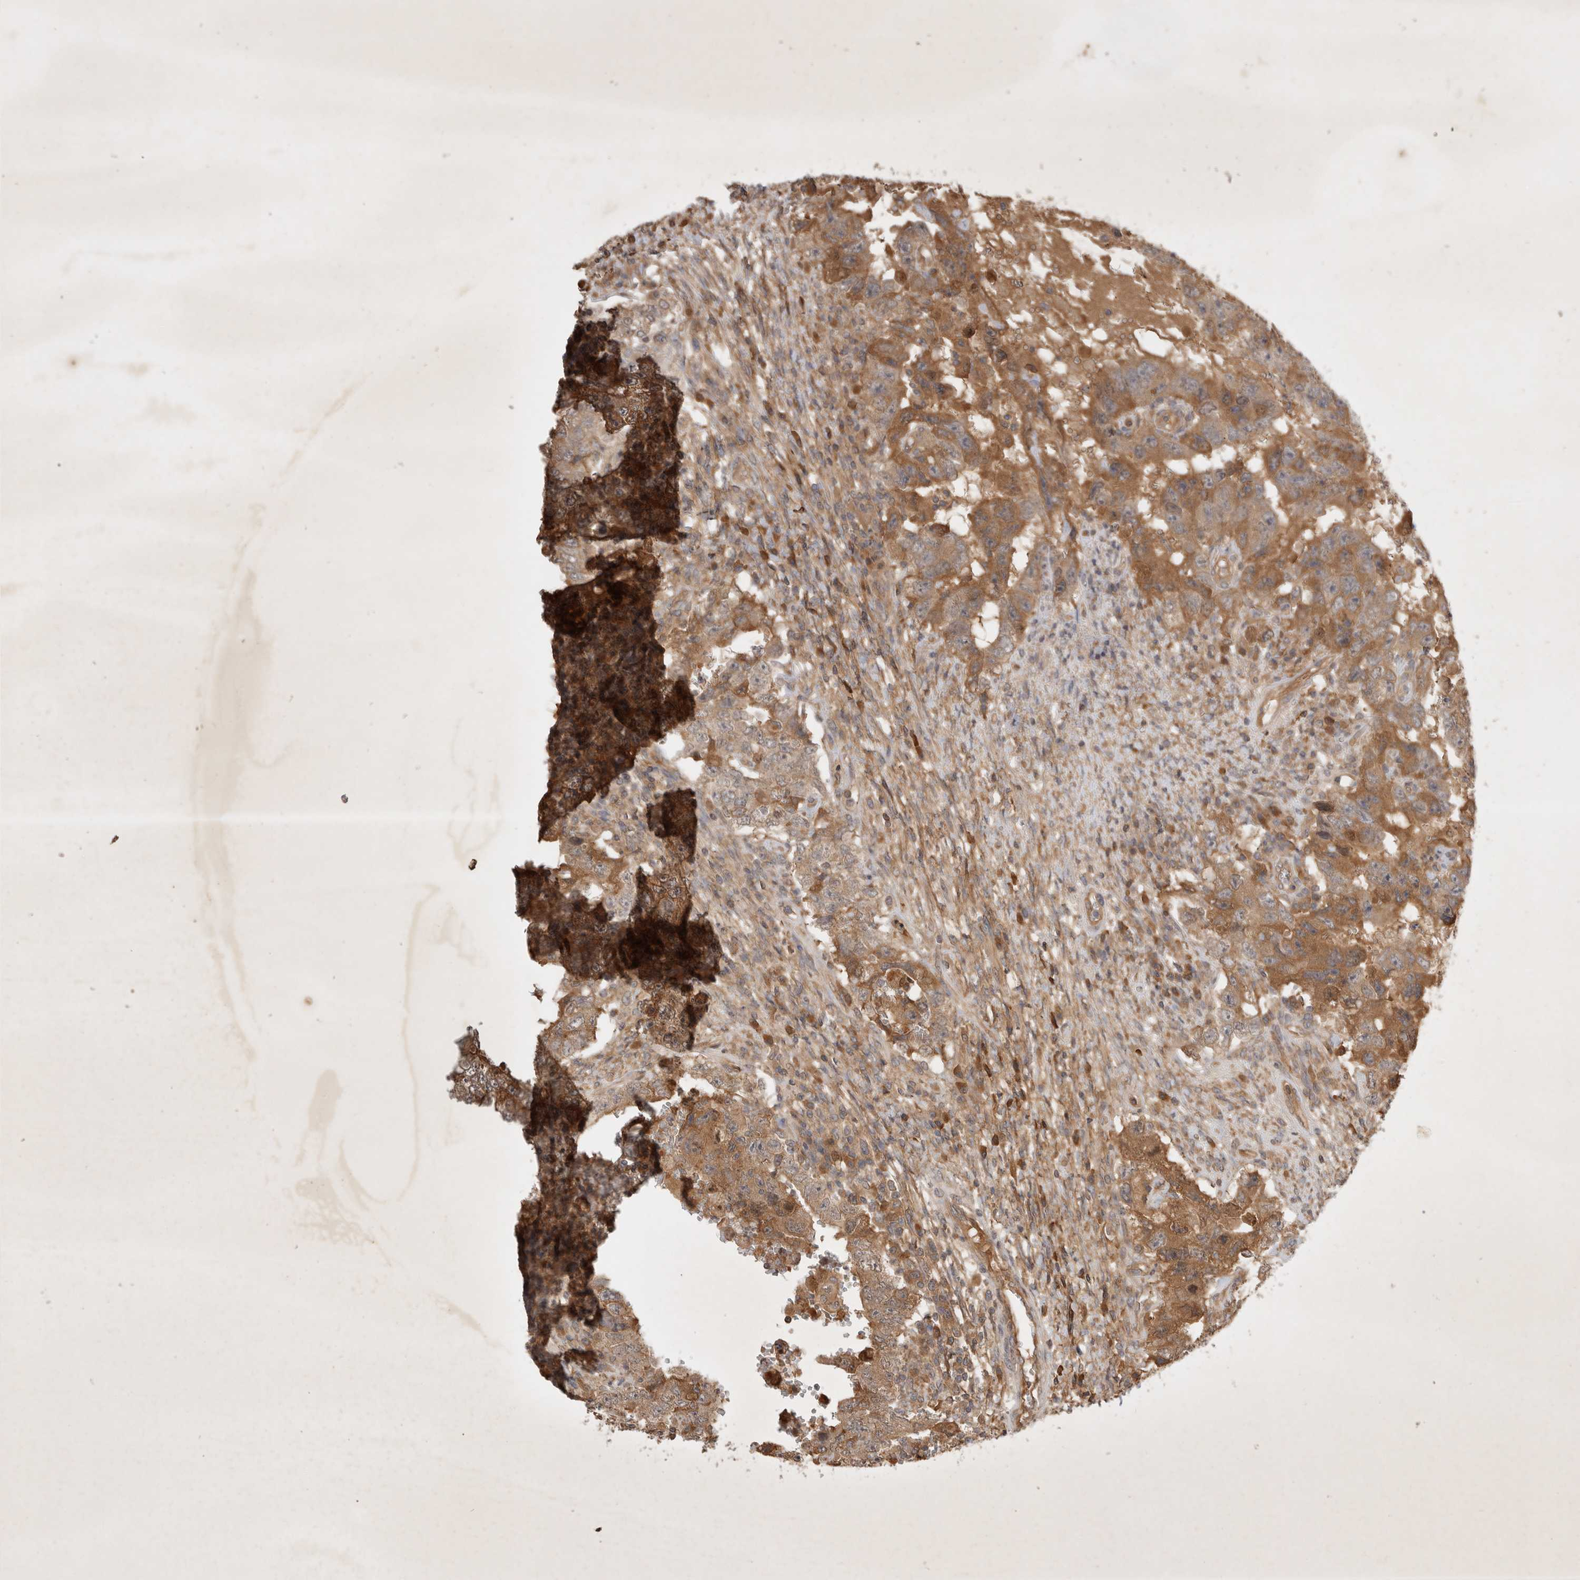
{"staining": {"intensity": "moderate", "quantity": ">75%", "location": "cytoplasmic/membranous"}, "tissue": "testis cancer", "cell_type": "Tumor cells", "image_type": "cancer", "snomed": [{"axis": "morphology", "description": "Carcinoma, Embryonal, NOS"}, {"axis": "topography", "description": "Testis"}], "caption": "Testis cancer (embryonal carcinoma) stained with immunohistochemistry exhibits moderate cytoplasmic/membranous staining in about >75% of tumor cells. Using DAB (3,3'-diaminobenzidine) (brown) and hematoxylin (blue) stains, captured at high magnification using brightfield microscopy.", "gene": "YES1", "patient": {"sex": "male", "age": 26}}